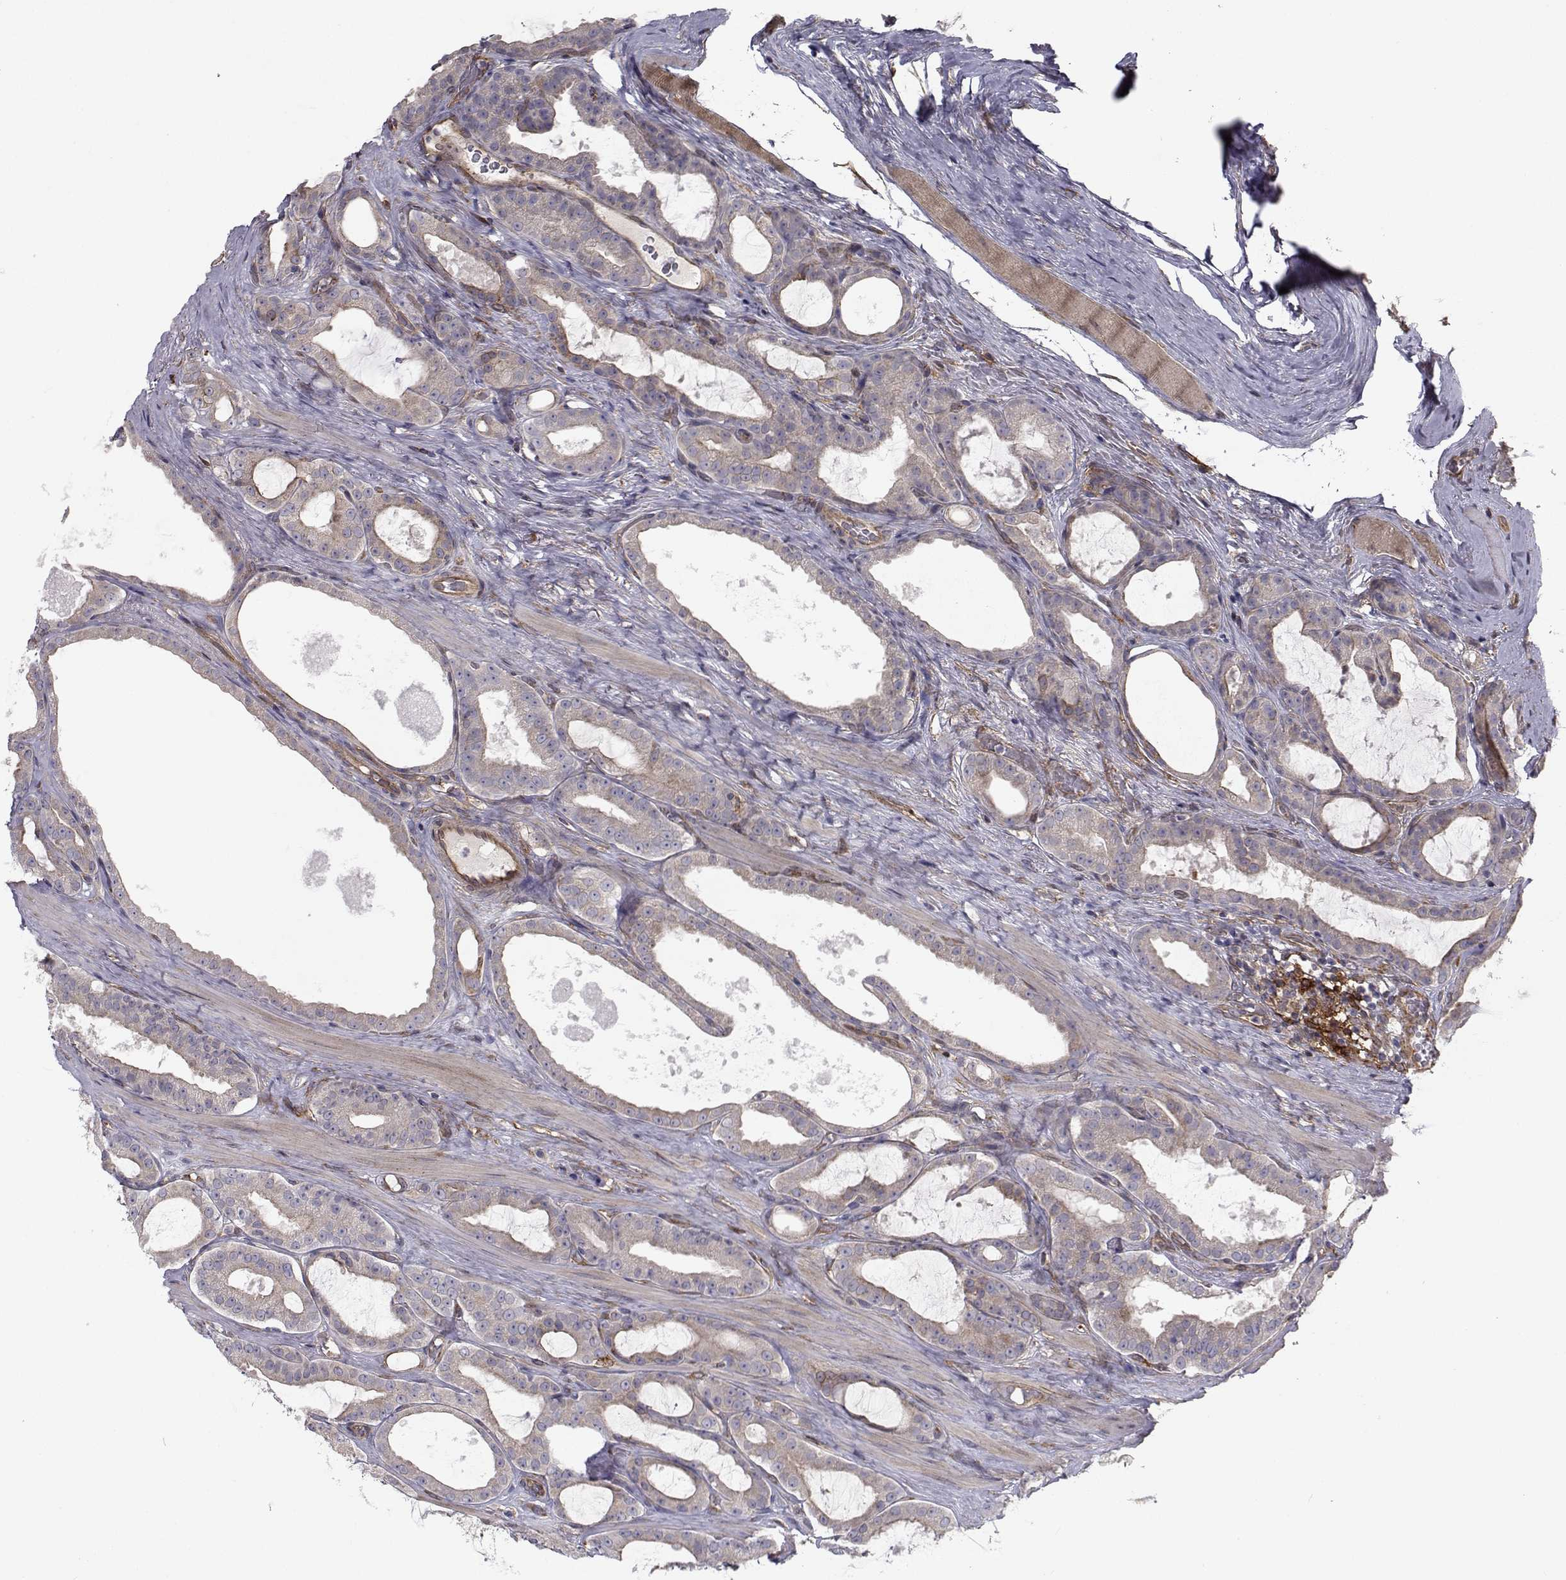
{"staining": {"intensity": "negative", "quantity": "none", "location": "none"}, "tissue": "prostate cancer", "cell_type": "Tumor cells", "image_type": "cancer", "snomed": [{"axis": "morphology", "description": "Adenocarcinoma, NOS"}, {"axis": "topography", "description": "Prostate"}], "caption": "Tumor cells are negative for brown protein staining in prostate cancer (adenocarcinoma).", "gene": "TRIP10", "patient": {"sex": "male", "age": 67}}